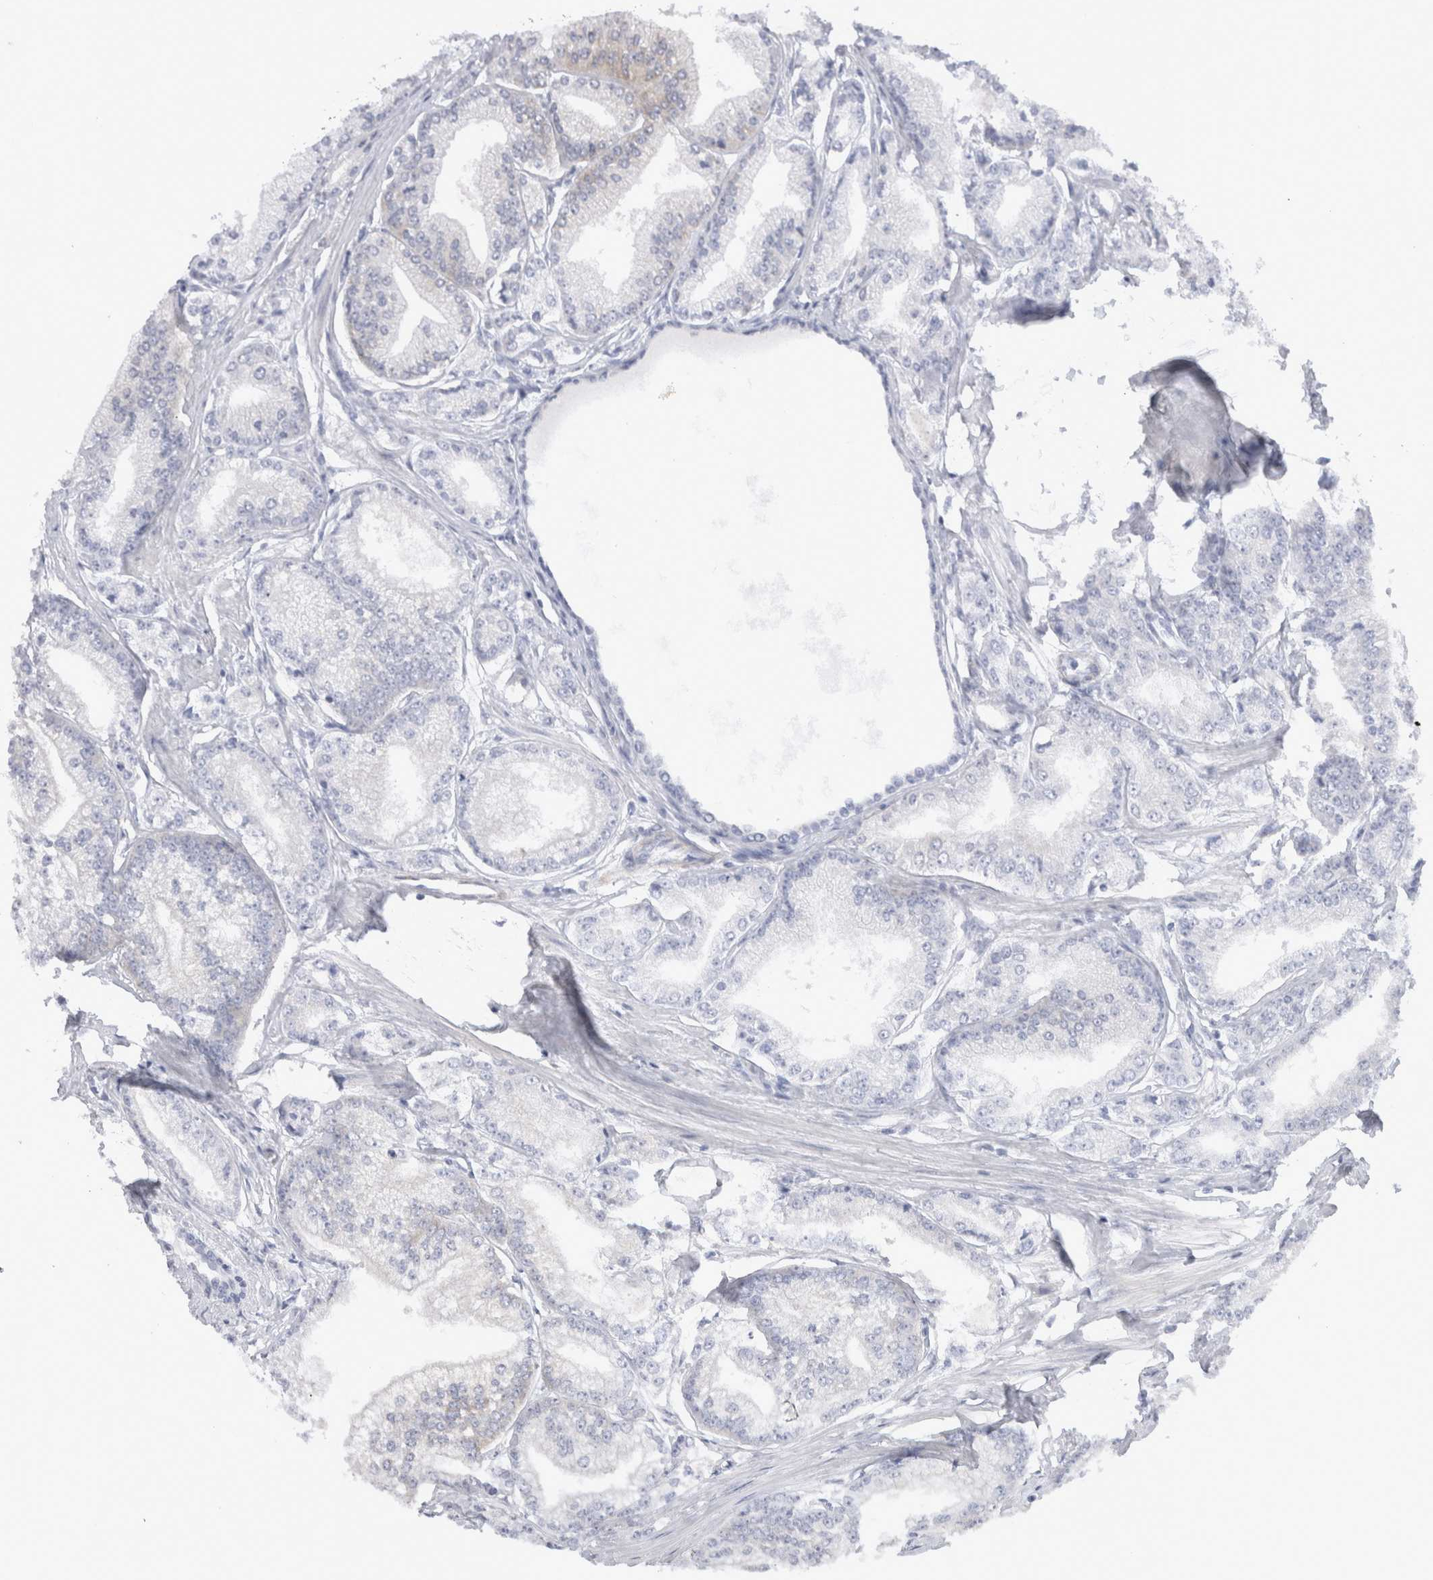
{"staining": {"intensity": "negative", "quantity": "none", "location": "none"}, "tissue": "prostate cancer", "cell_type": "Tumor cells", "image_type": "cancer", "snomed": [{"axis": "morphology", "description": "Adenocarcinoma, Low grade"}, {"axis": "topography", "description": "Prostate"}], "caption": "Immunohistochemical staining of prostate cancer reveals no significant staining in tumor cells. The staining was performed using DAB (3,3'-diaminobenzidine) to visualize the protein expression in brown, while the nuclei were stained in blue with hematoxylin (Magnification: 20x).", "gene": "C9orf50", "patient": {"sex": "male", "age": 52}}